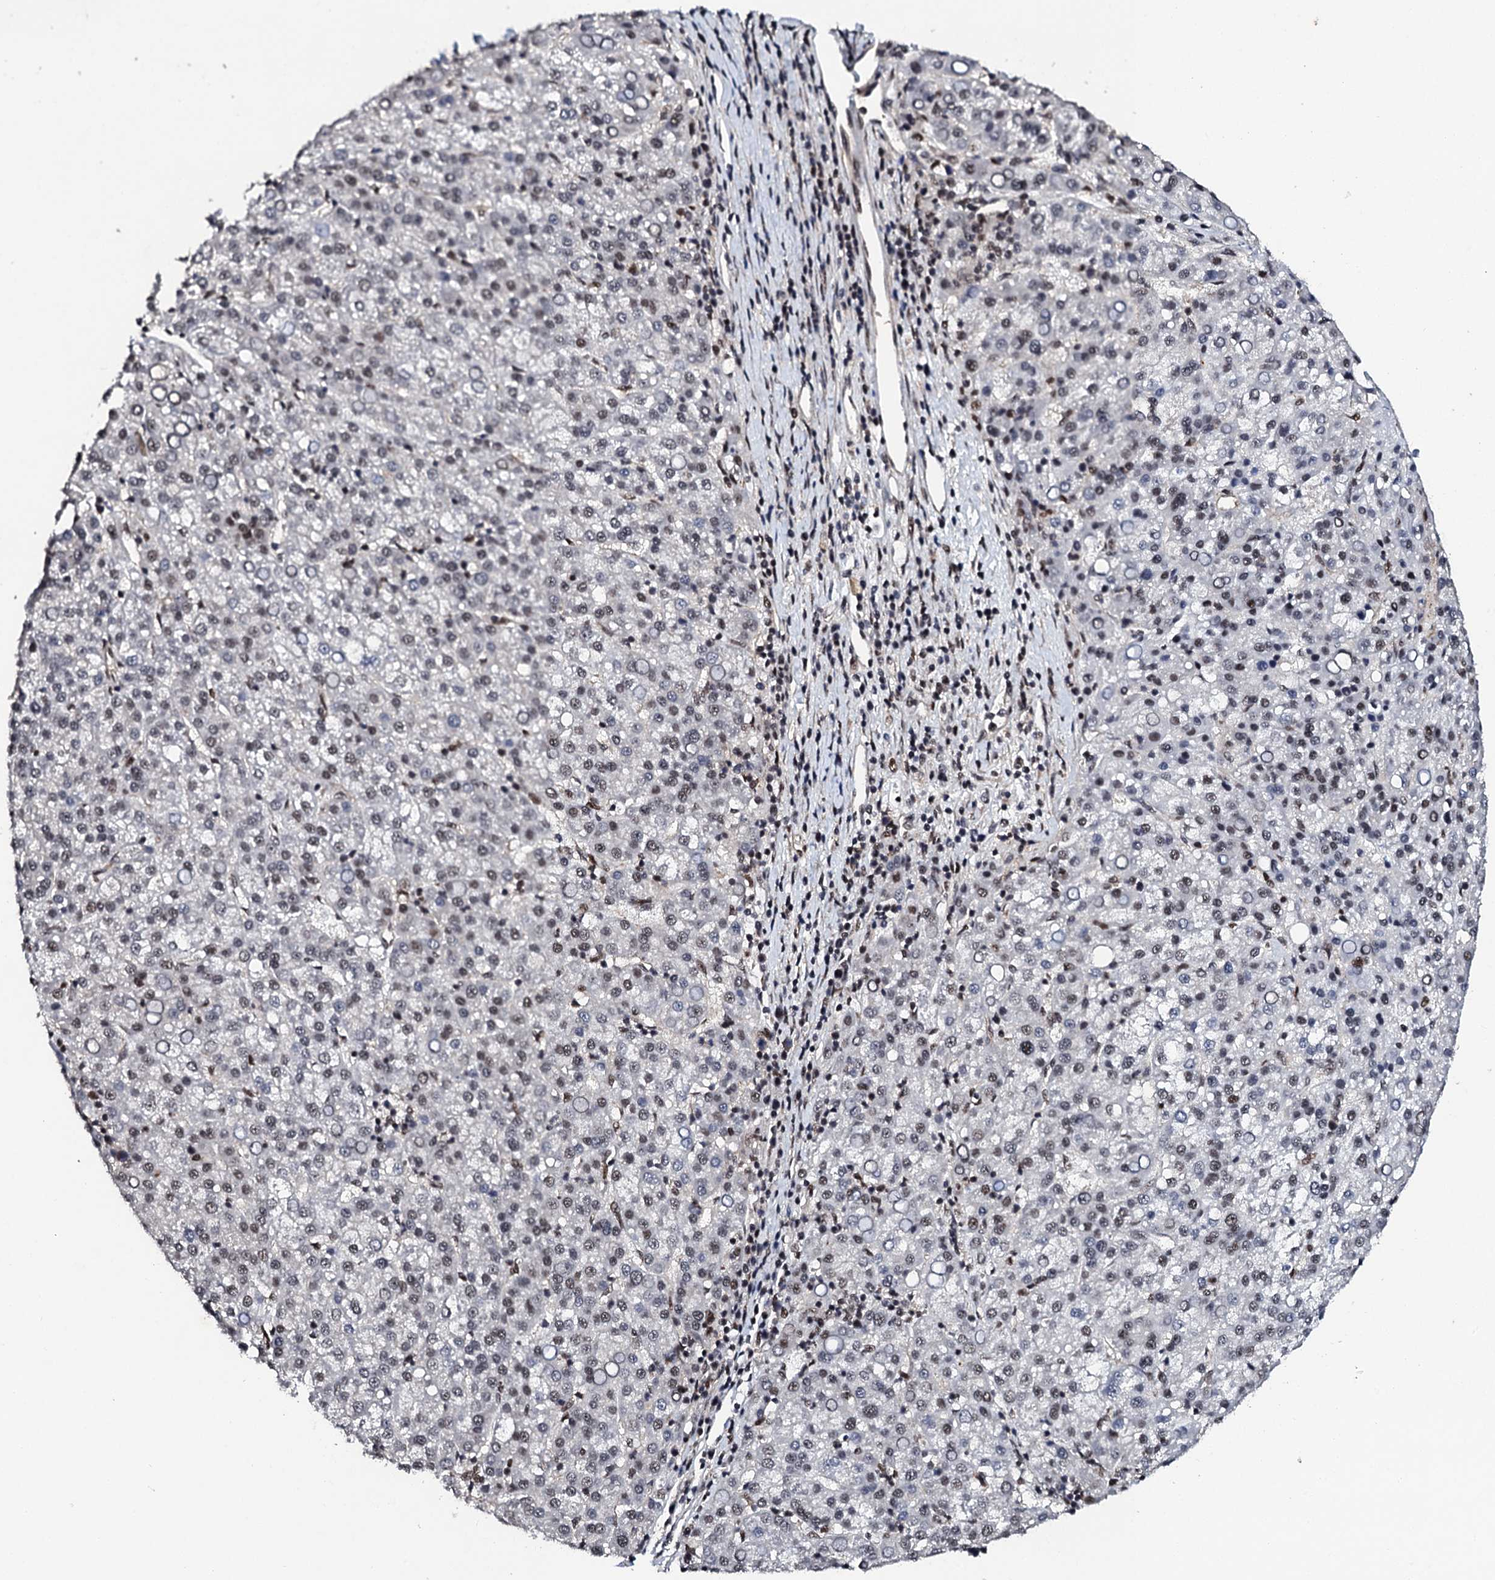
{"staining": {"intensity": "weak", "quantity": "25%-75%", "location": "nuclear"}, "tissue": "liver cancer", "cell_type": "Tumor cells", "image_type": "cancer", "snomed": [{"axis": "morphology", "description": "Carcinoma, Hepatocellular, NOS"}, {"axis": "topography", "description": "Liver"}], "caption": "Liver cancer stained with DAB (3,3'-diaminobenzidine) IHC displays low levels of weak nuclear staining in about 25%-75% of tumor cells. (brown staining indicates protein expression, while blue staining denotes nuclei).", "gene": "CSTF3", "patient": {"sex": "female", "age": 58}}